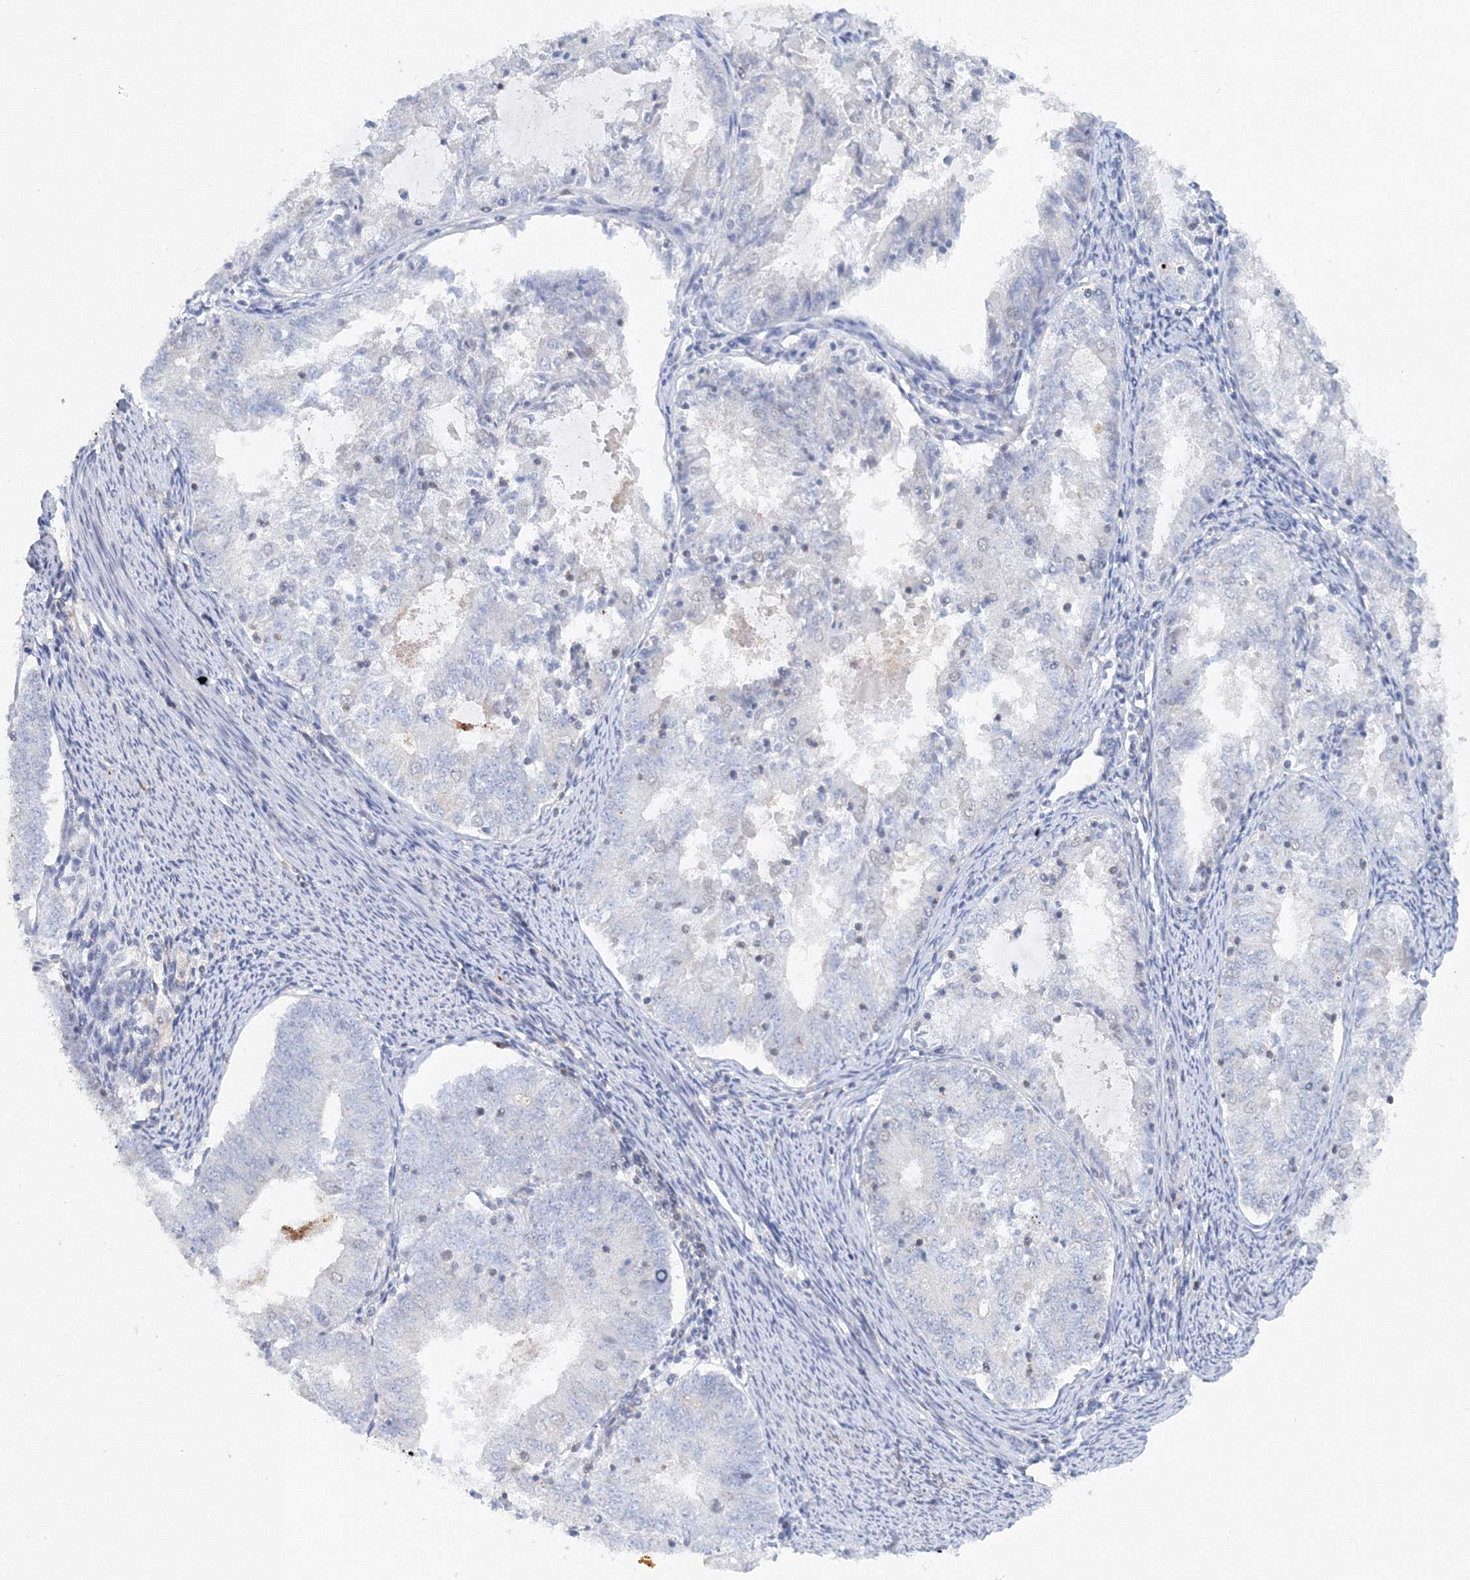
{"staining": {"intensity": "negative", "quantity": "none", "location": "none"}, "tissue": "endometrial cancer", "cell_type": "Tumor cells", "image_type": "cancer", "snomed": [{"axis": "morphology", "description": "Adenocarcinoma, NOS"}, {"axis": "topography", "description": "Endometrium"}], "caption": "An immunohistochemistry (IHC) histopathology image of endometrial adenocarcinoma is shown. There is no staining in tumor cells of endometrial adenocarcinoma.", "gene": "SH3BP5", "patient": {"sex": "female", "age": 57}}